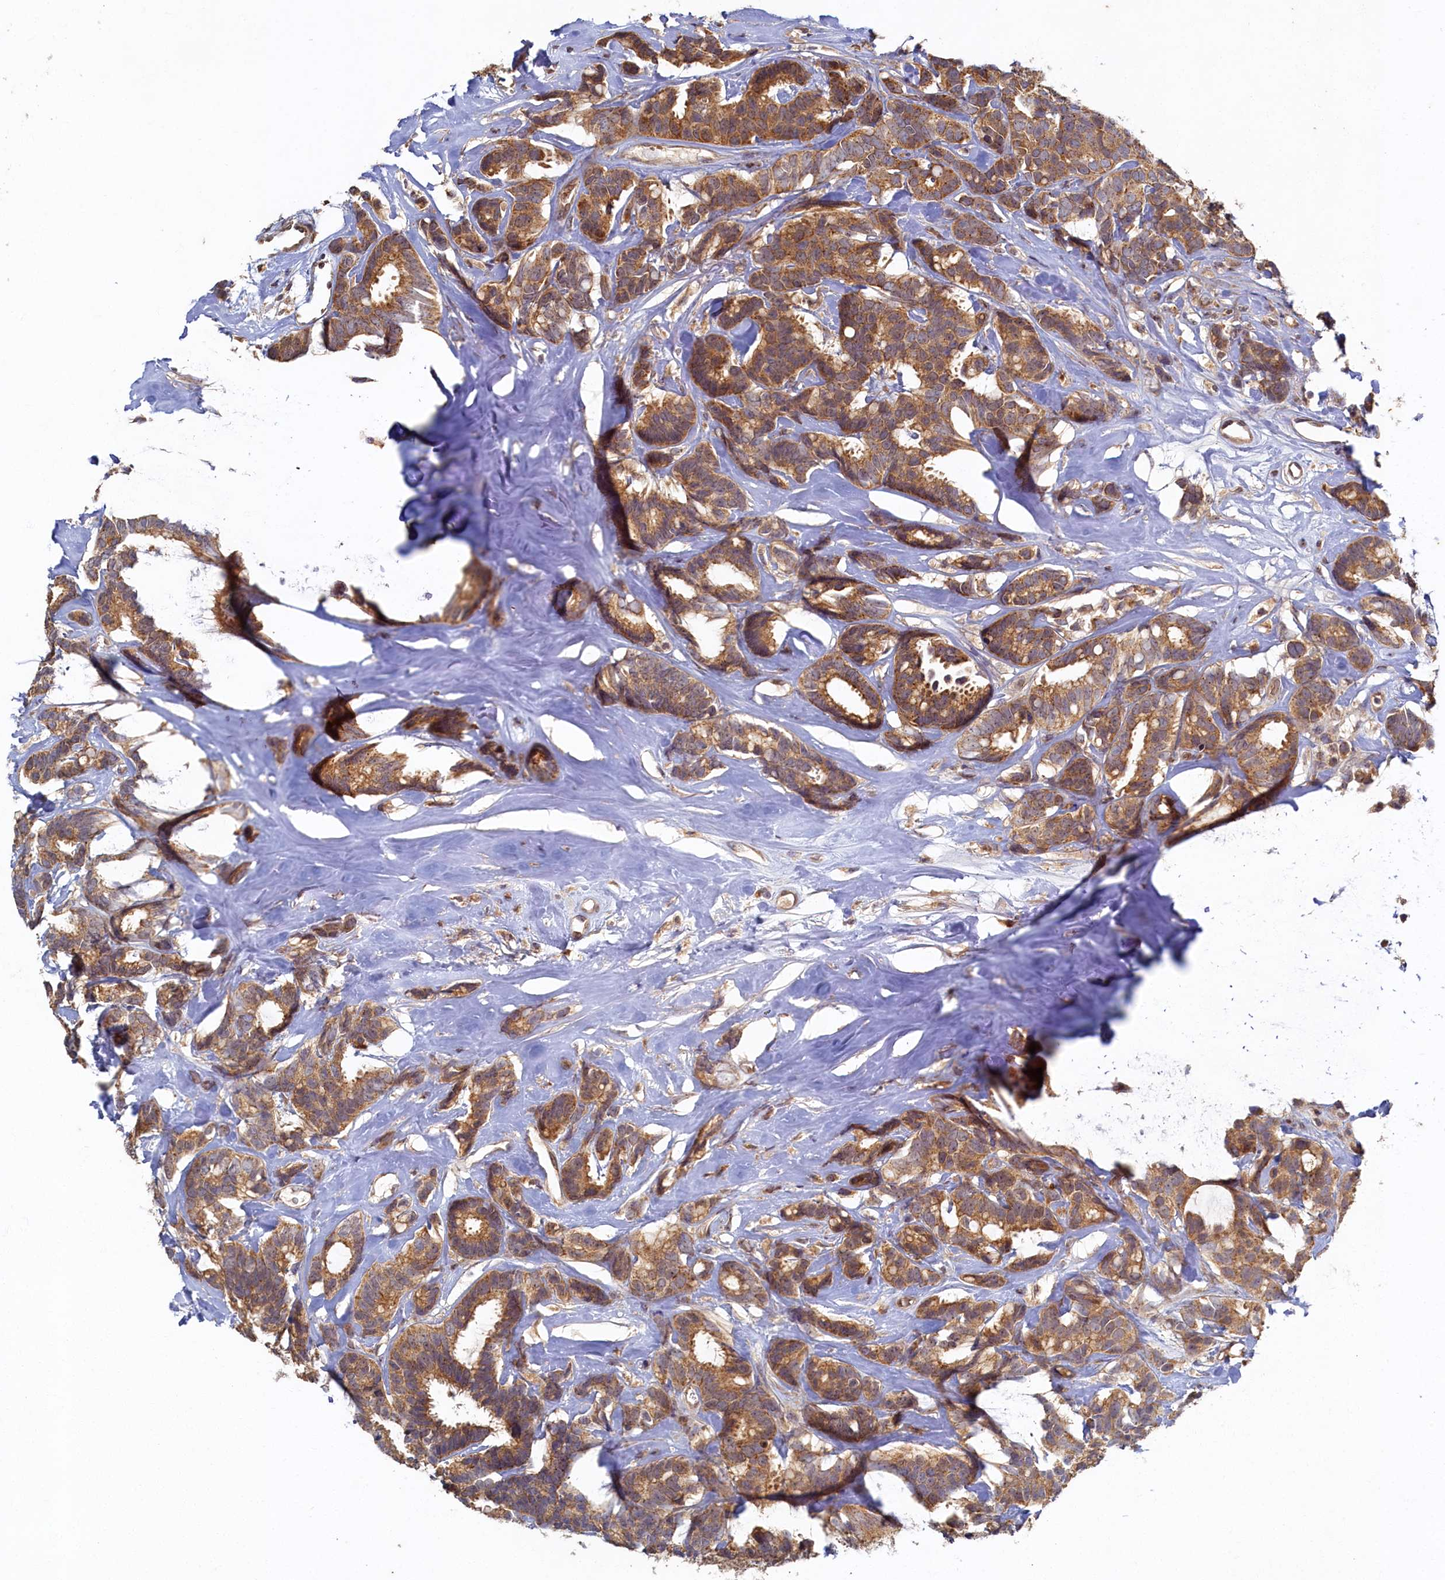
{"staining": {"intensity": "moderate", "quantity": ">75%", "location": "cytoplasmic/membranous"}, "tissue": "breast cancer", "cell_type": "Tumor cells", "image_type": "cancer", "snomed": [{"axis": "morphology", "description": "Duct carcinoma"}, {"axis": "topography", "description": "Breast"}], "caption": "Immunohistochemical staining of breast invasive ductal carcinoma shows medium levels of moderate cytoplasmic/membranous positivity in about >75% of tumor cells. (DAB IHC, brown staining for protein, blue staining for nuclei).", "gene": "CEP20", "patient": {"sex": "female", "age": 87}}